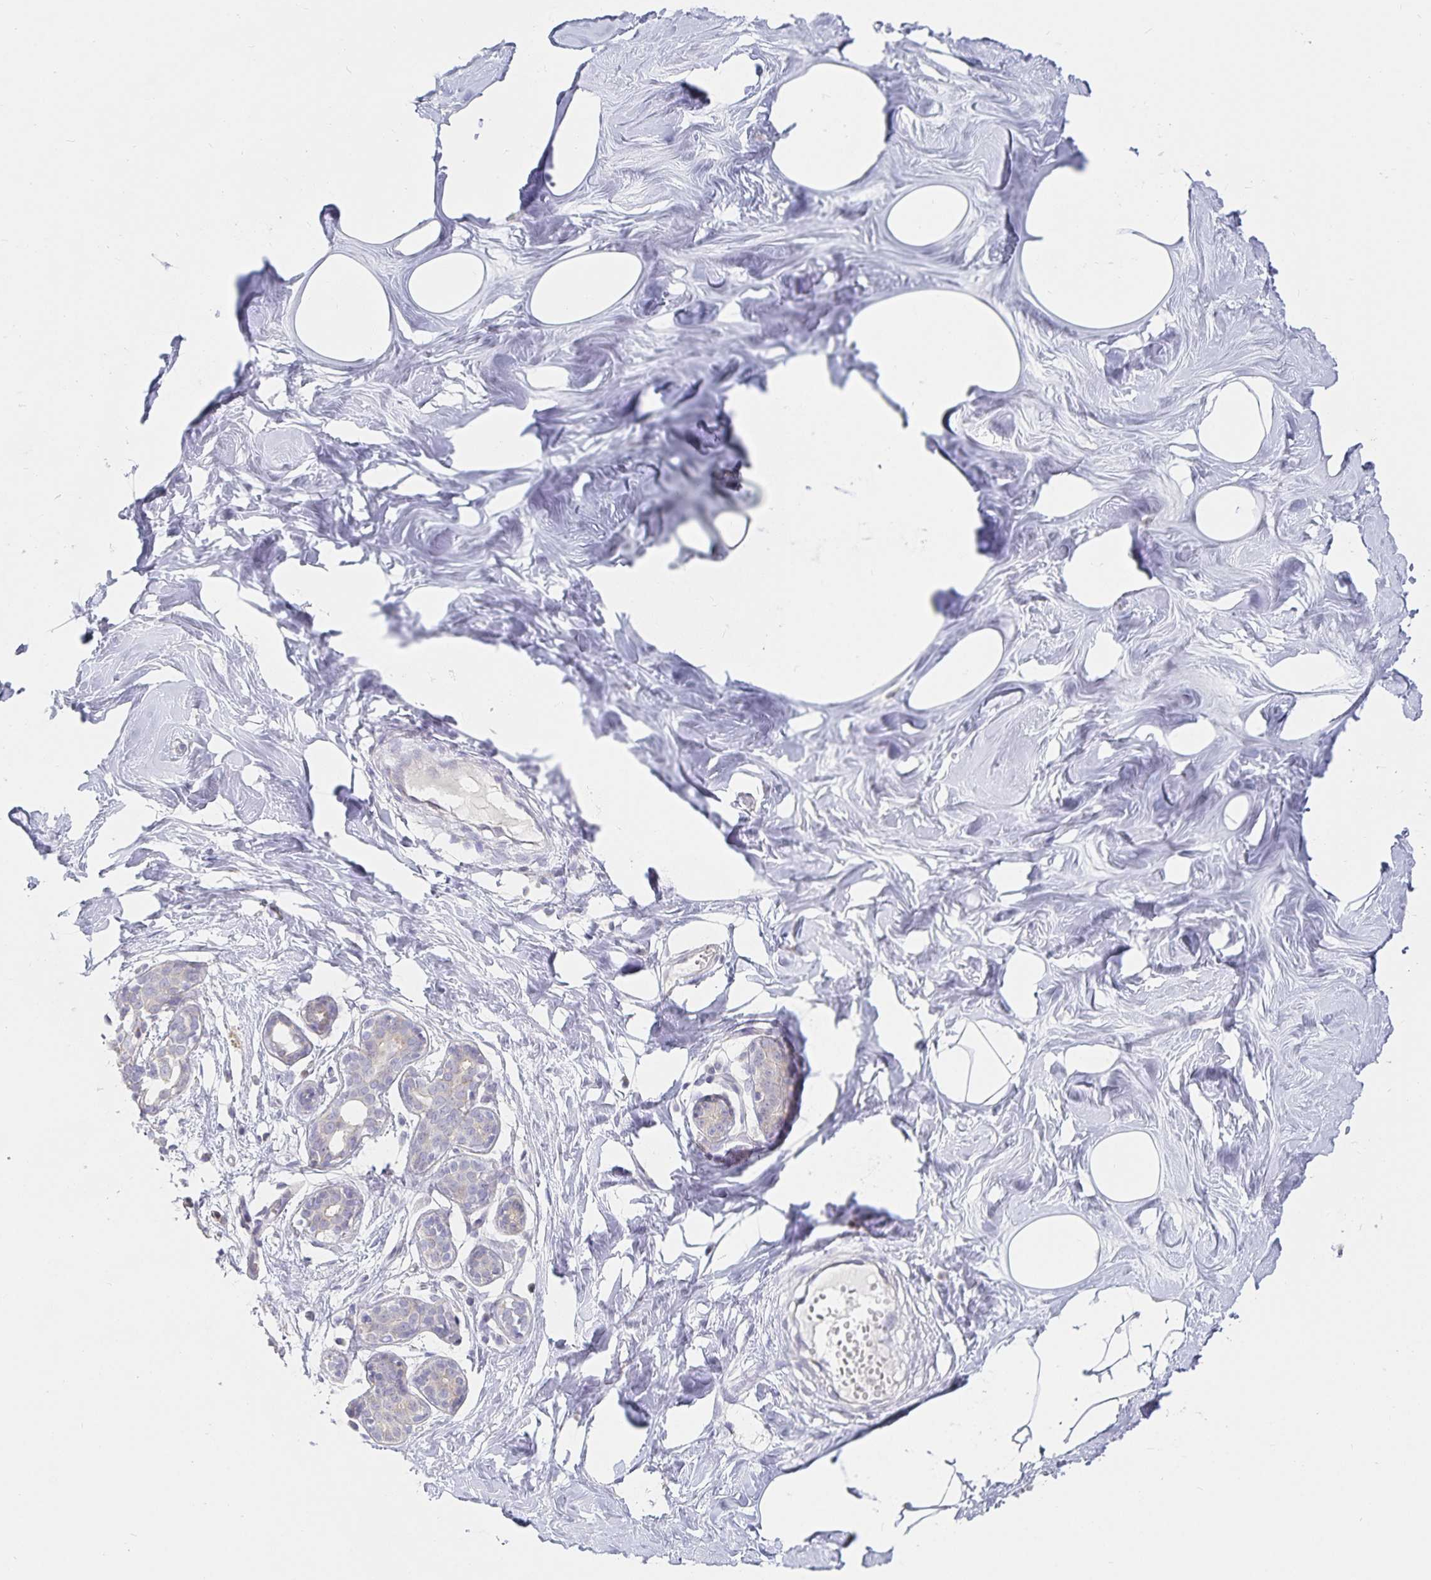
{"staining": {"intensity": "negative", "quantity": "none", "location": "none"}, "tissue": "breast", "cell_type": "Adipocytes", "image_type": "normal", "snomed": [{"axis": "morphology", "description": "Normal tissue, NOS"}, {"axis": "topography", "description": "Breast"}], "caption": "Immunohistochemistry (IHC) of unremarkable breast exhibits no staining in adipocytes. The staining was performed using DAB to visualize the protein expression in brown, while the nuclei were stained in blue with hematoxylin (Magnification: 20x).", "gene": "SFTPA1", "patient": {"sex": "female", "age": 27}}